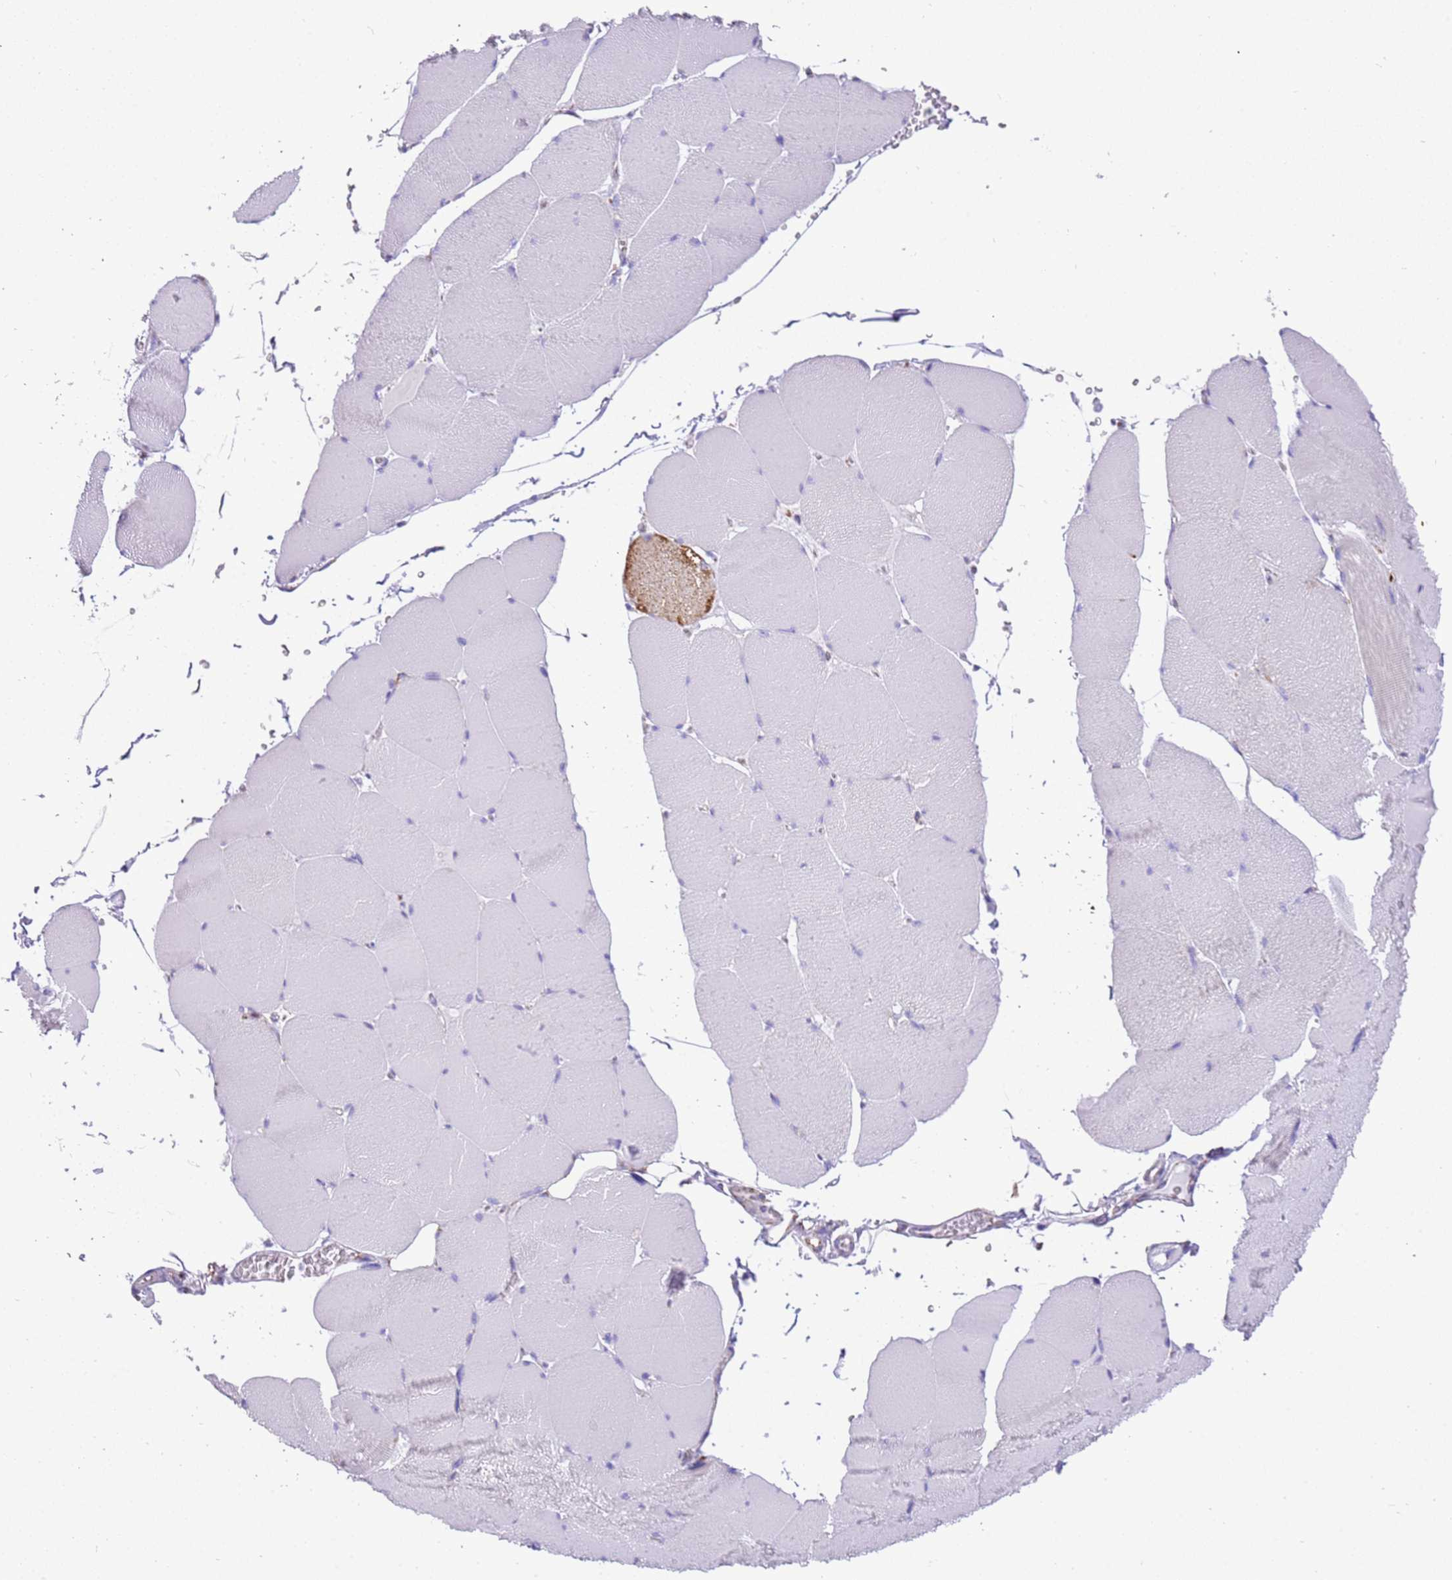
{"staining": {"intensity": "negative", "quantity": "none", "location": "none"}, "tissue": "skeletal muscle", "cell_type": "Myocytes", "image_type": "normal", "snomed": [{"axis": "morphology", "description": "Normal tissue, NOS"}, {"axis": "topography", "description": "Skeletal muscle"}, {"axis": "topography", "description": "Head-Neck"}], "caption": "A high-resolution histopathology image shows immunohistochemistry (IHC) staining of normal skeletal muscle, which shows no significant staining in myocytes. Brightfield microscopy of immunohistochemistry (IHC) stained with DAB (brown) and hematoxylin (blue), captured at high magnification.", "gene": "SUCLG2", "patient": {"sex": "male", "age": 66}}